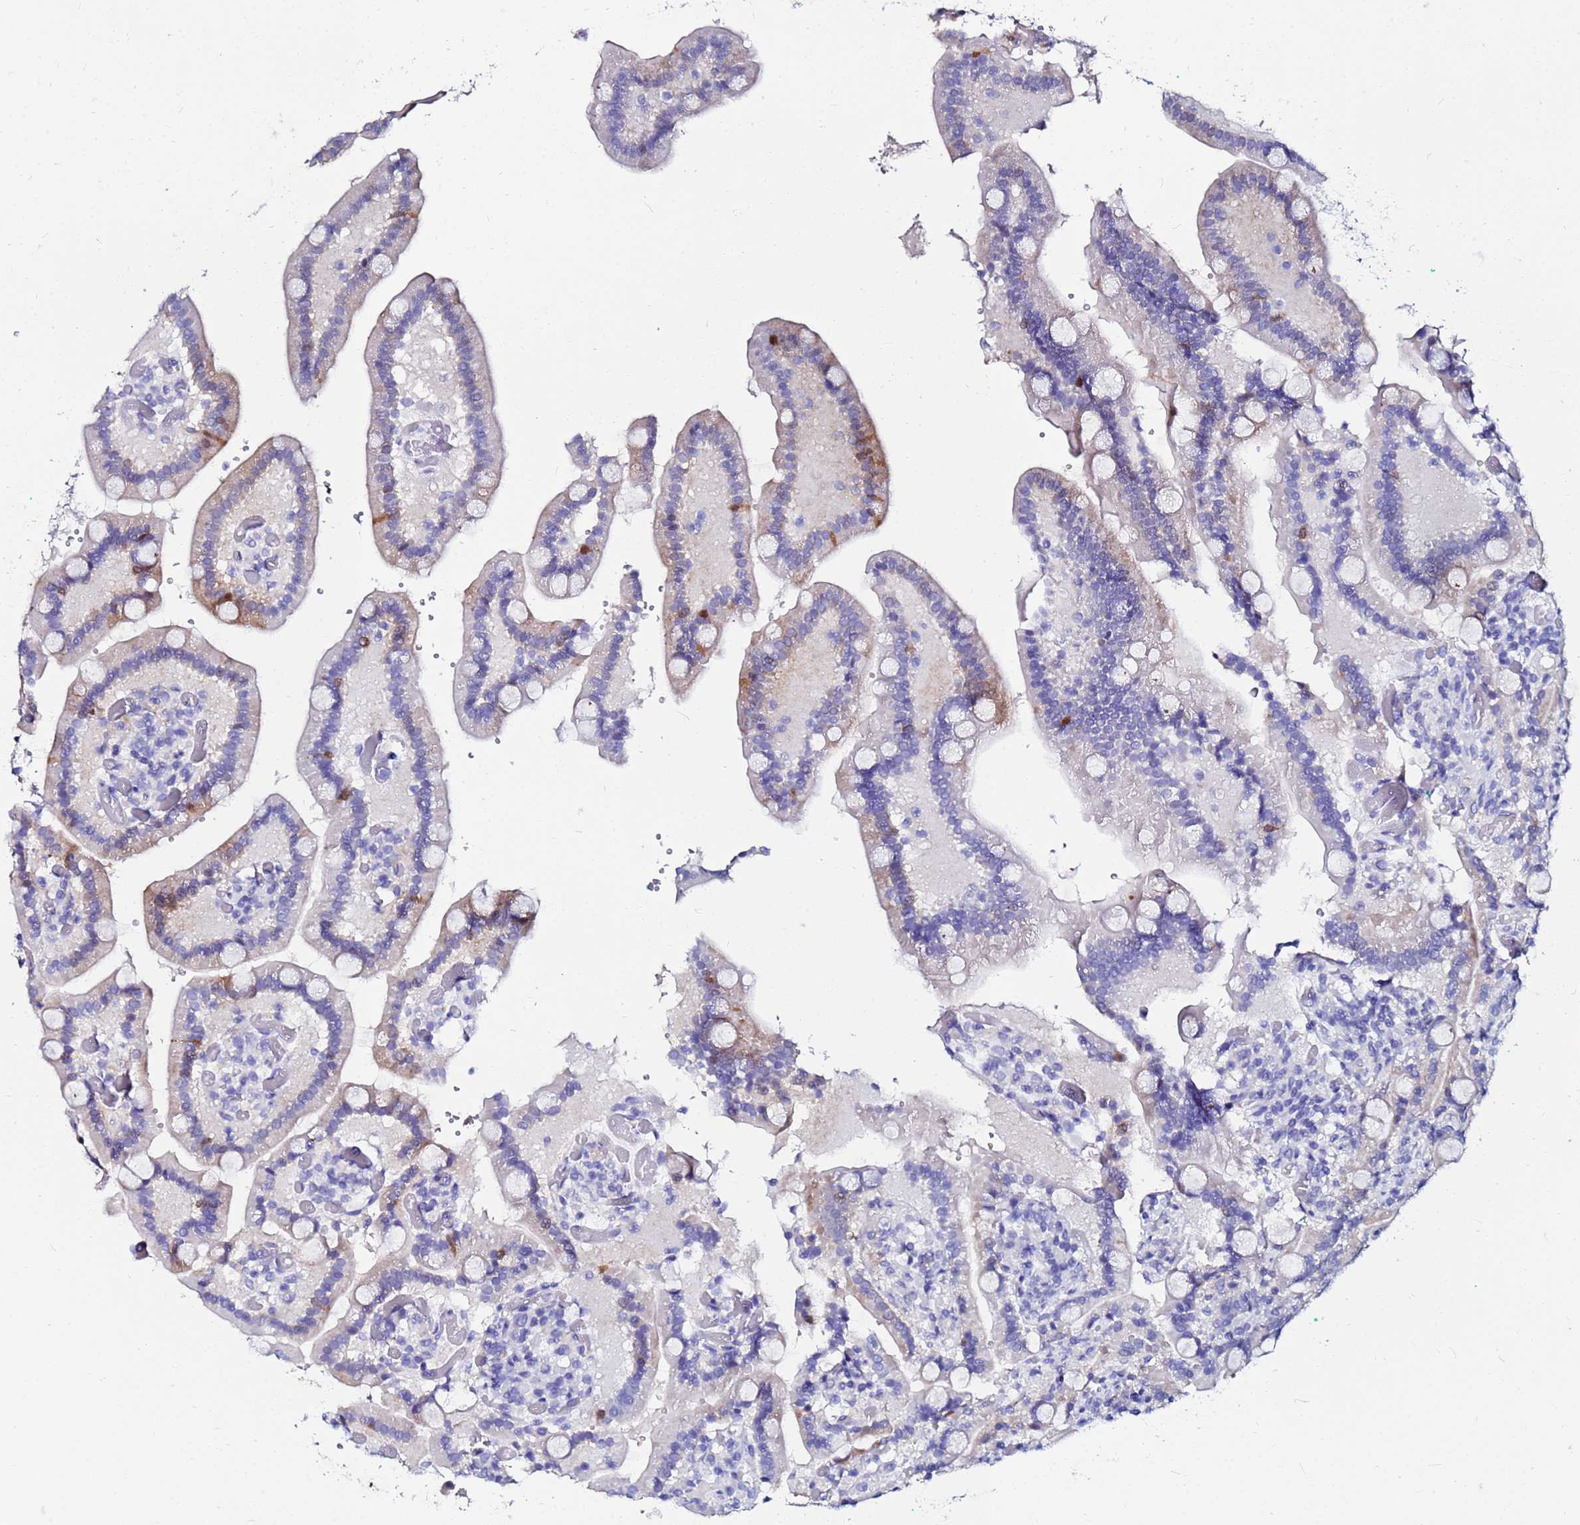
{"staining": {"intensity": "moderate", "quantity": "<25%", "location": "cytoplasmic/membranous"}, "tissue": "duodenum", "cell_type": "Glandular cells", "image_type": "normal", "snomed": [{"axis": "morphology", "description": "Normal tissue, NOS"}, {"axis": "topography", "description": "Duodenum"}], "caption": "IHC (DAB) staining of benign duodenum shows moderate cytoplasmic/membranous protein staining in about <25% of glandular cells. (Stains: DAB in brown, nuclei in blue, Microscopy: brightfield microscopy at high magnification).", "gene": "PPP1R14C", "patient": {"sex": "female", "age": 62}}